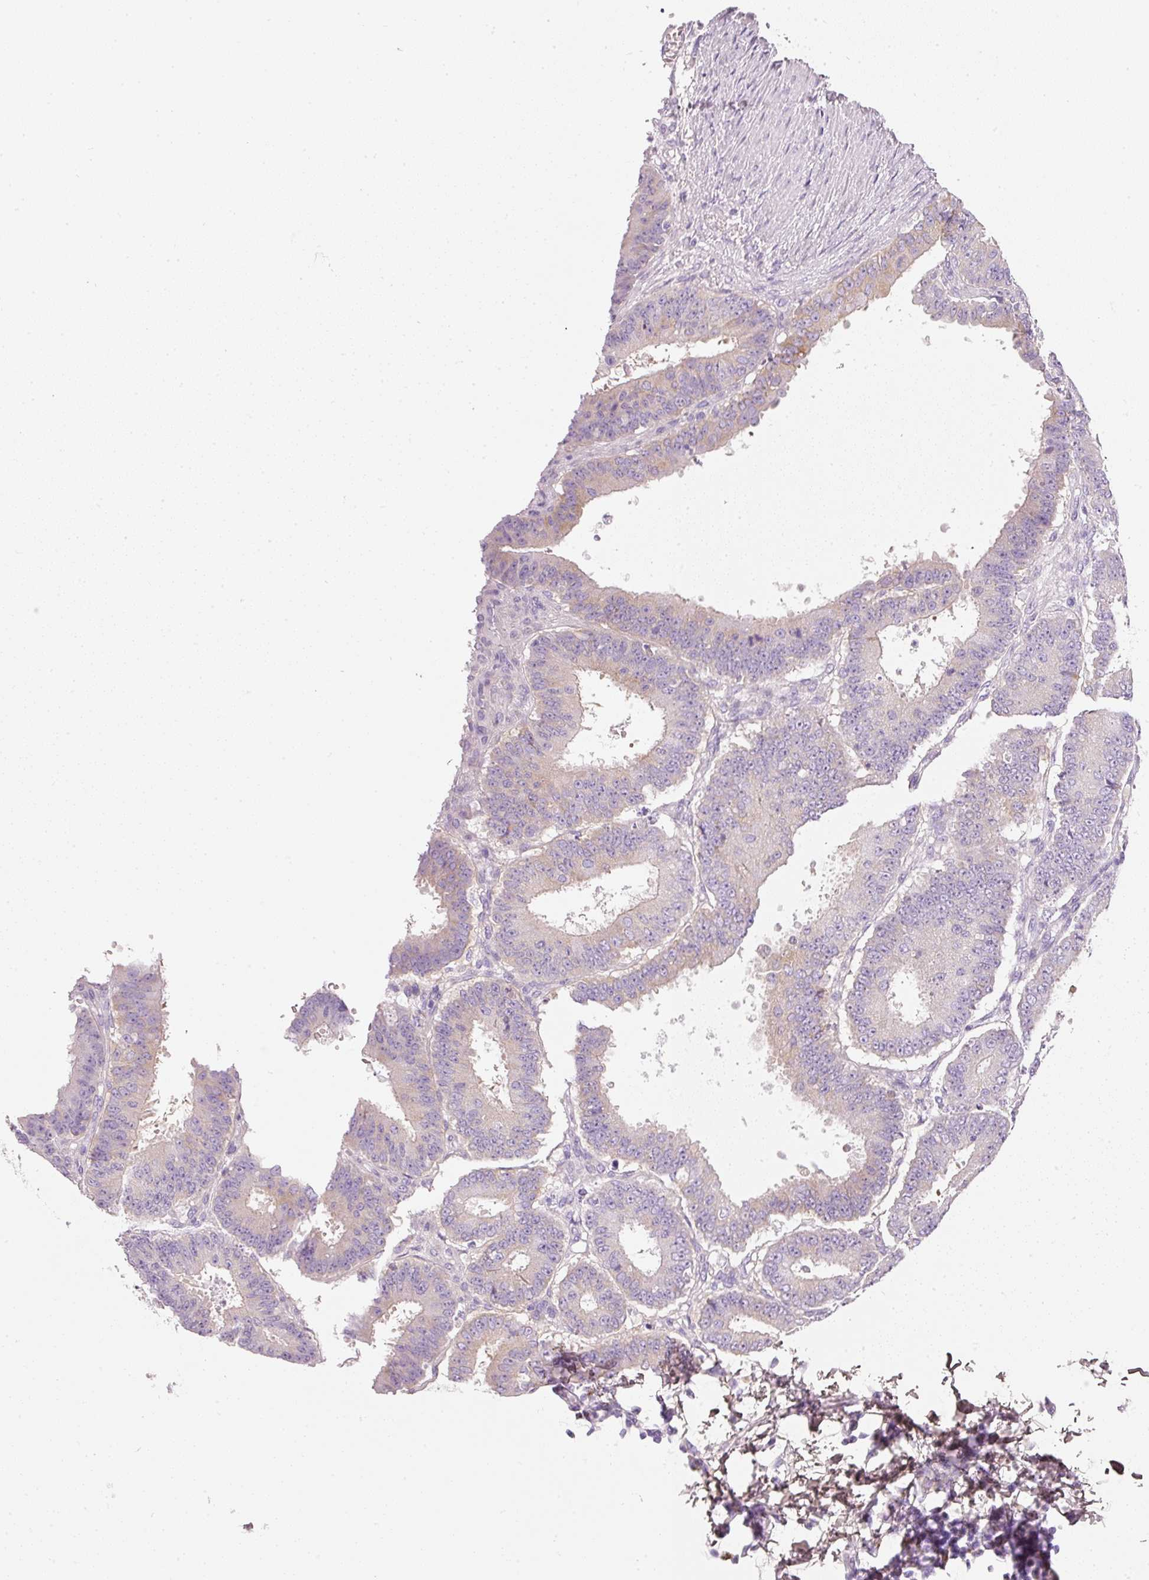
{"staining": {"intensity": "negative", "quantity": "none", "location": "none"}, "tissue": "ovarian cancer", "cell_type": "Tumor cells", "image_type": "cancer", "snomed": [{"axis": "morphology", "description": "Carcinoma, endometroid"}, {"axis": "topography", "description": "Appendix"}, {"axis": "topography", "description": "Ovary"}], "caption": "Histopathology image shows no protein staining in tumor cells of ovarian cancer (endometroid carcinoma) tissue.", "gene": "PDXDC1", "patient": {"sex": "female", "age": 42}}